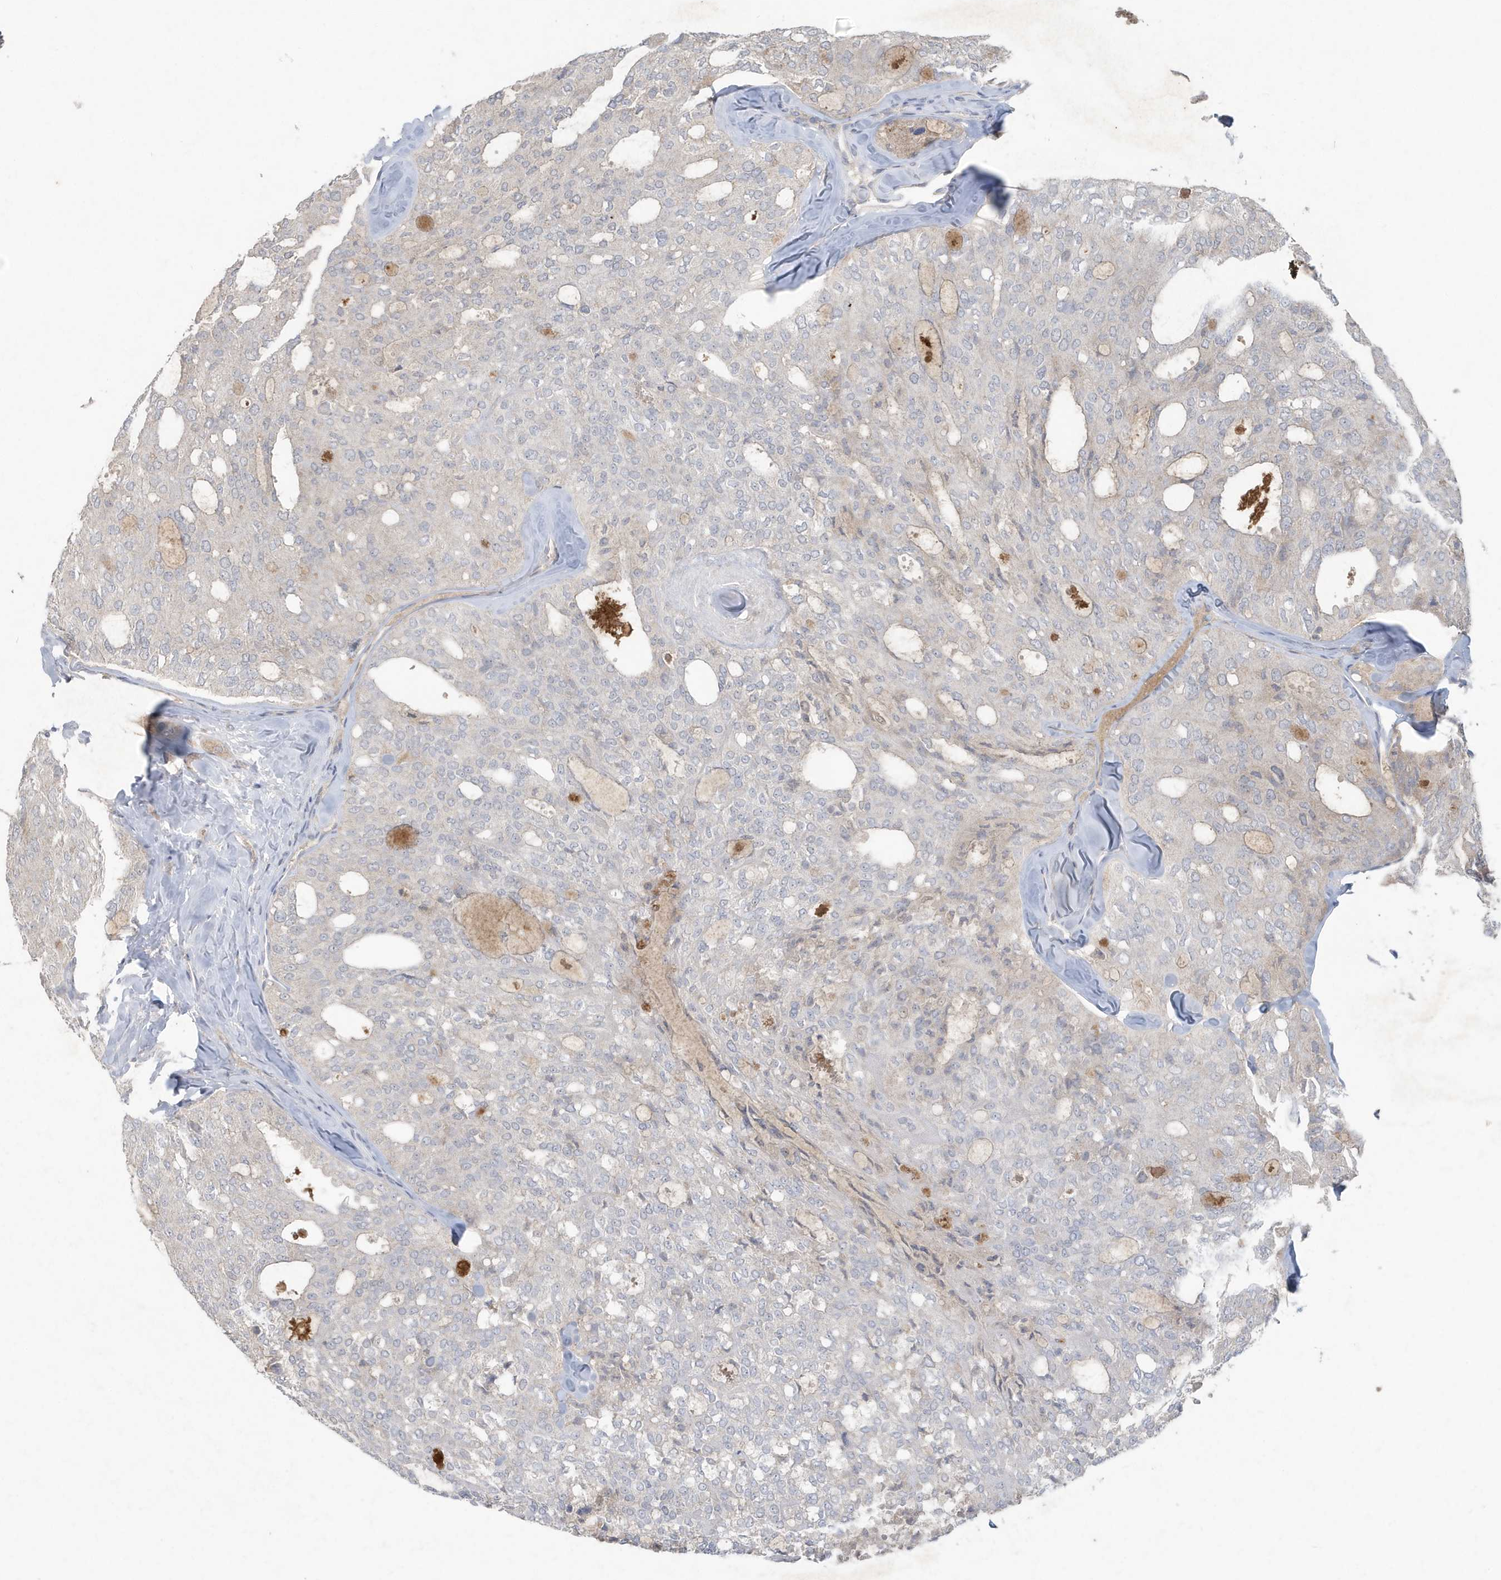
{"staining": {"intensity": "negative", "quantity": "none", "location": "none"}, "tissue": "thyroid cancer", "cell_type": "Tumor cells", "image_type": "cancer", "snomed": [{"axis": "morphology", "description": "Follicular adenoma carcinoma, NOS"}, {"axis": "topography", "description": "Thyroid gland"}], "caption": "Tumor cells are negative for protein expression in human thyroid cancer (follicular adenoma carcinoma).", "gene": "C1RL", "patient": {"sex": "male", "age": 75}}